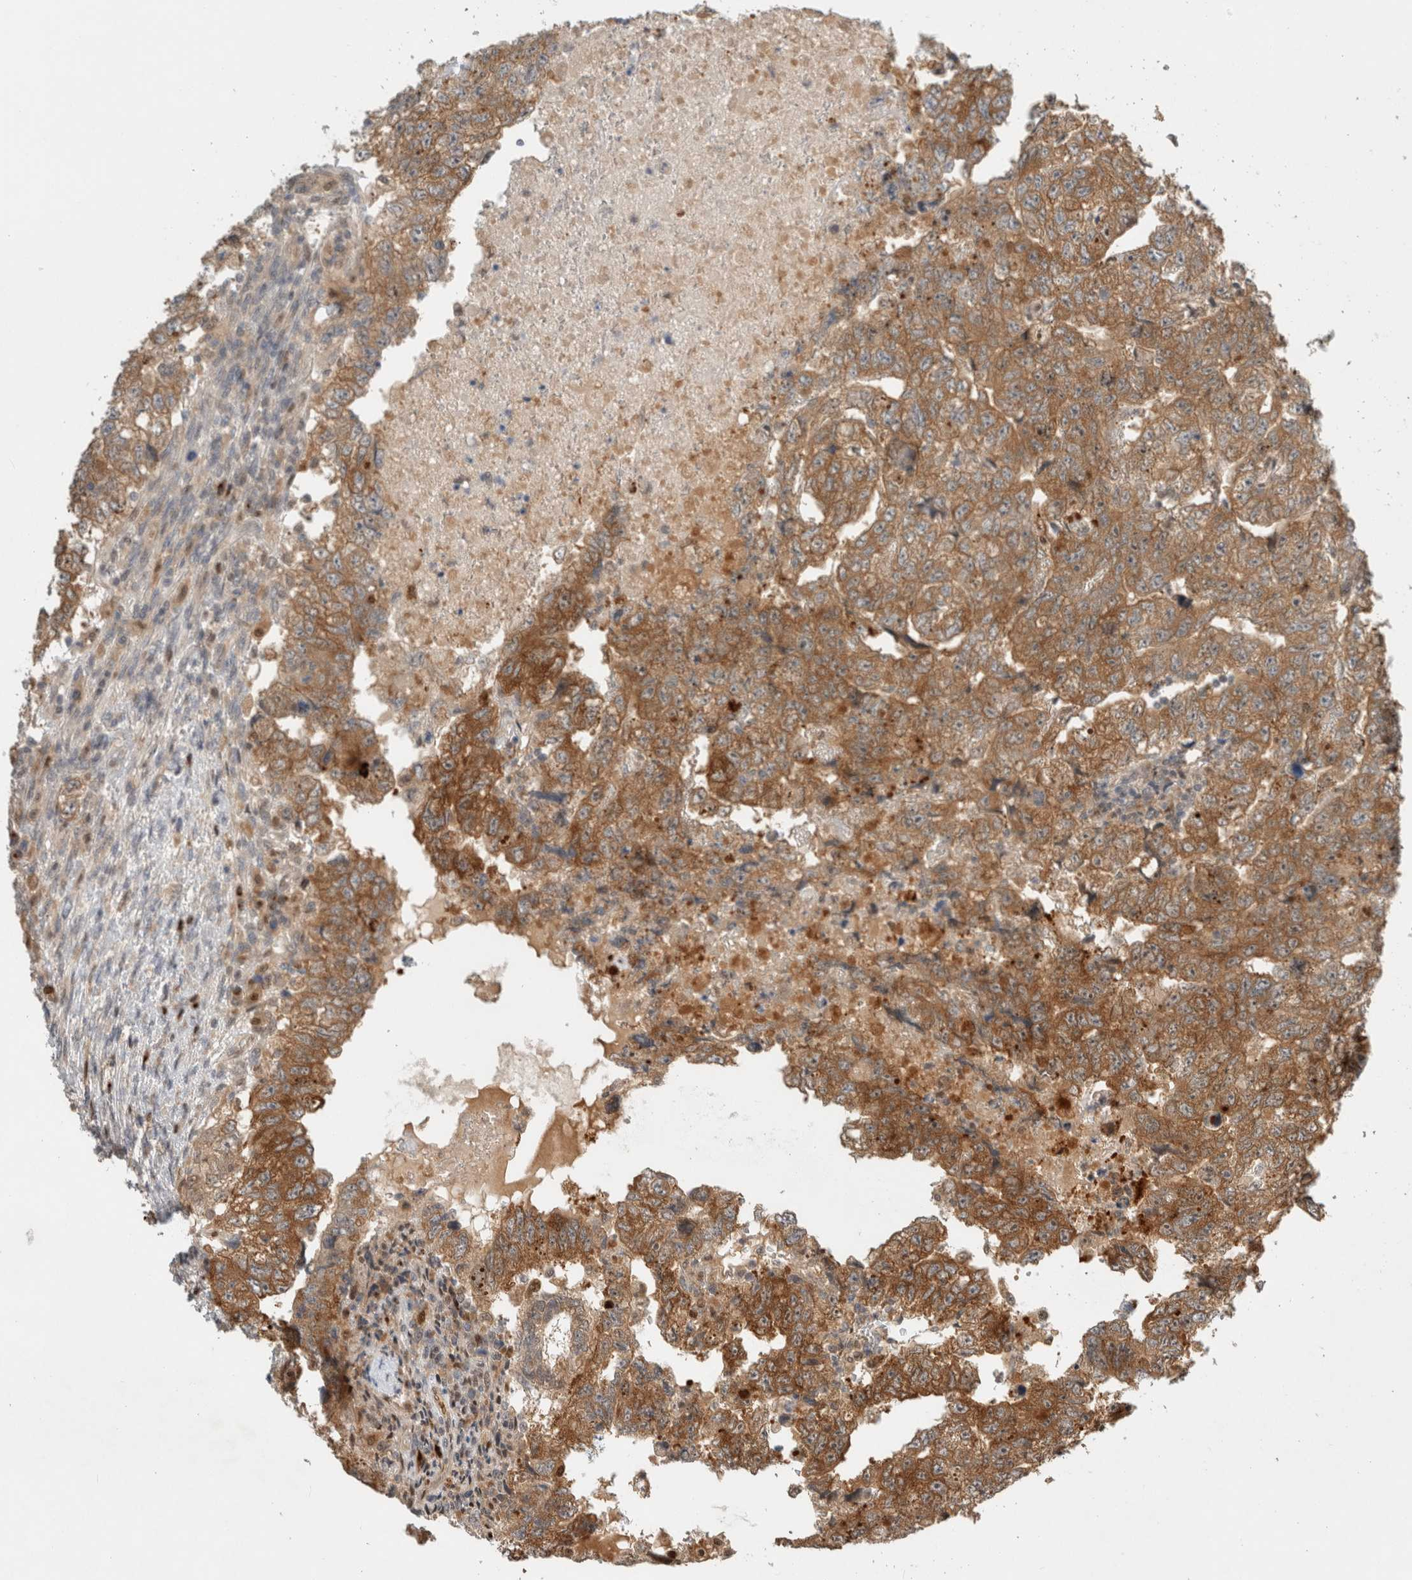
{"staining": {"intensity": "moderate", "quantity": ">75%", "location": "cytoplasmic/membranous"}, "tissue": "testis cancer", "cell_type": "Tumor cells", "image_type": "cancer", "snomed": [{"axis": "morphology", "description": "Carcinoma, Embryonal, NOS"}, {"axis": "topography", "description": "Testis"}], "caption": "This micrograph reveals IHC staining of human testis cancer (embryonal carcinoma), with medium moderate cytoplasmic/membranous positivity in approximately >75% of tumor cells.", "gene": "OTUD6B", "patient": {"sex": "male", "age": 36}}